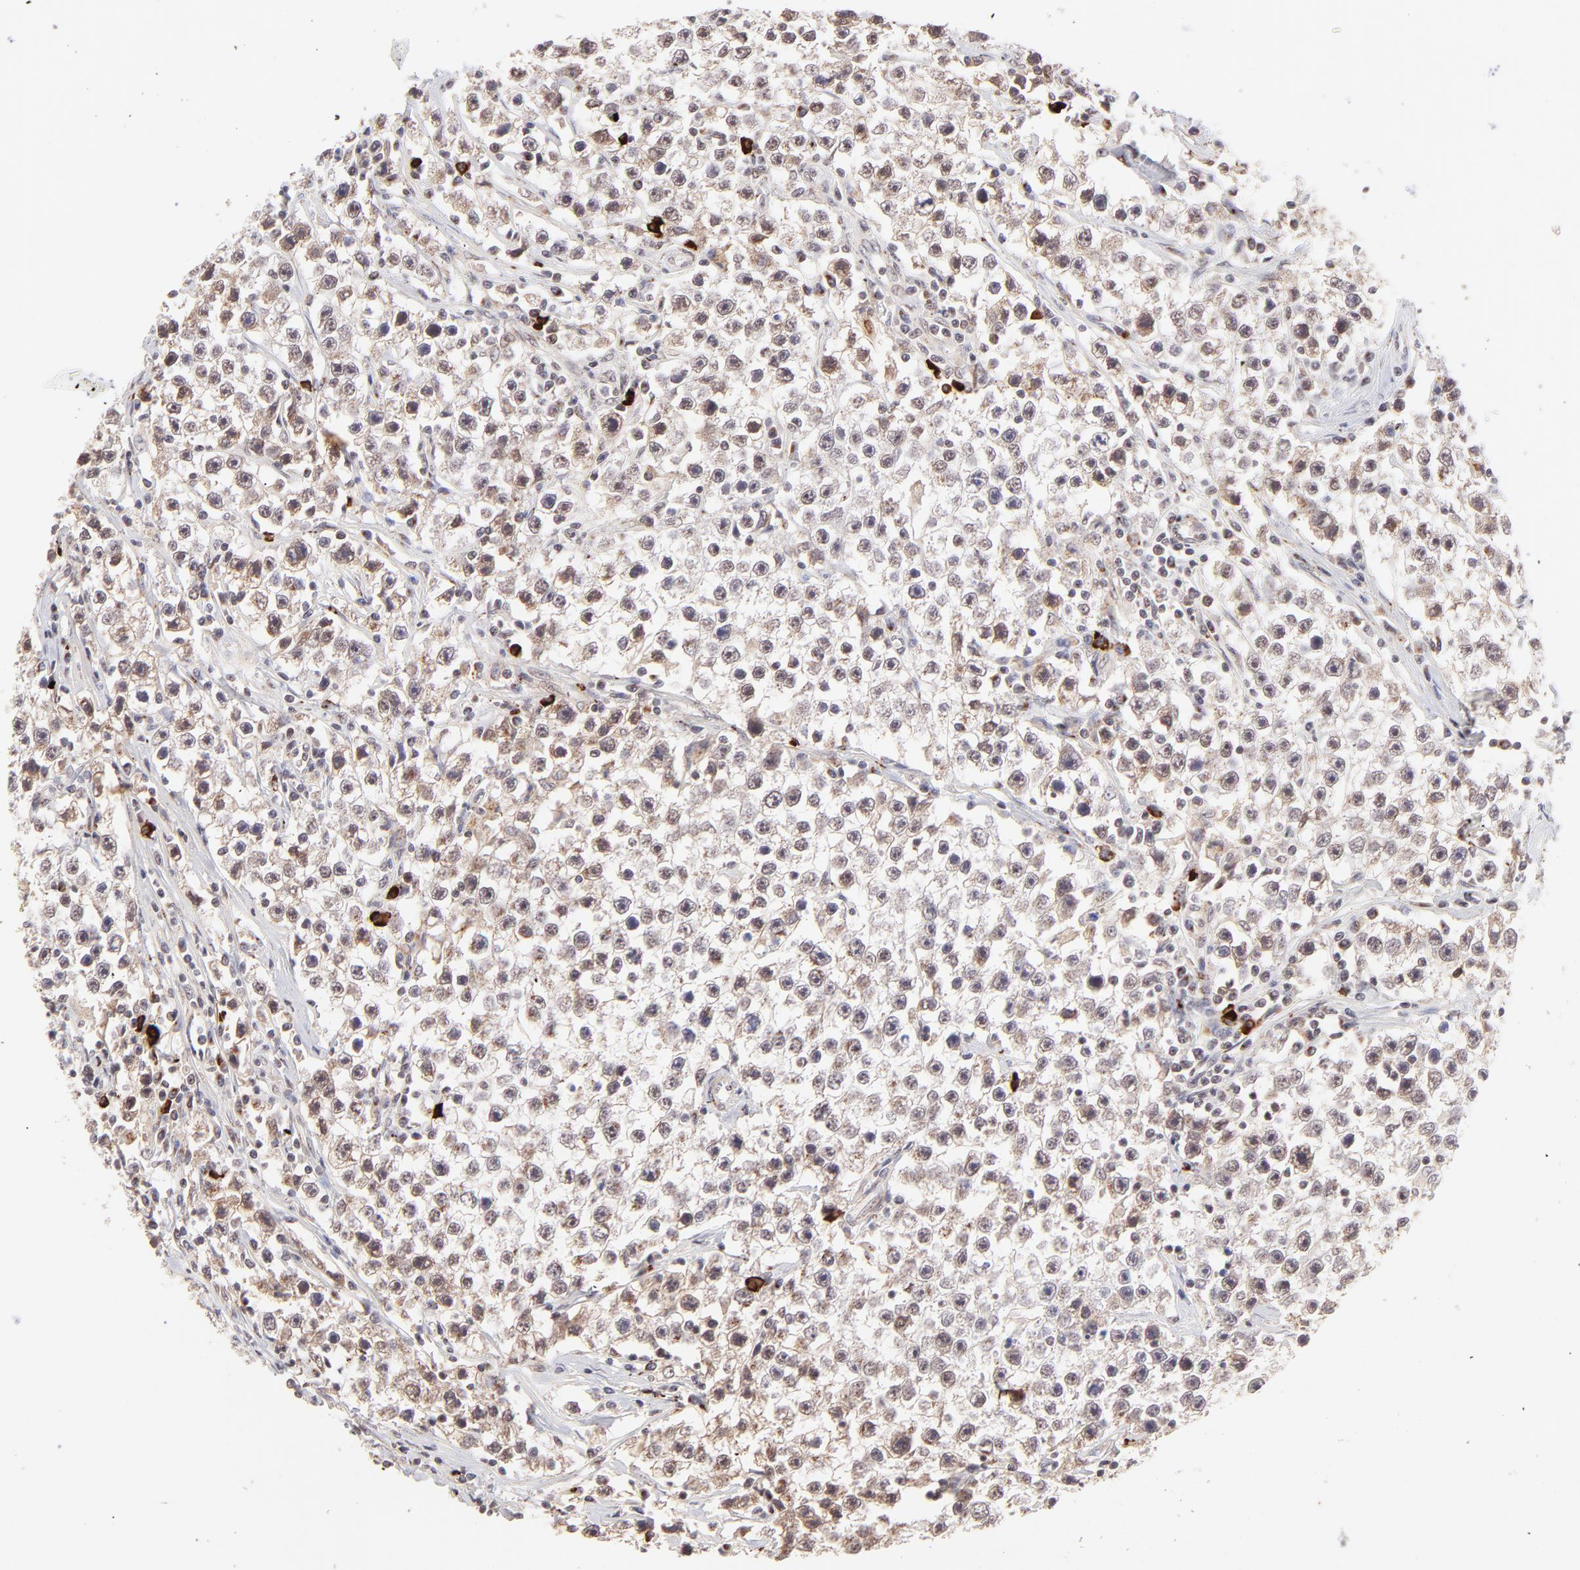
{"staining": {"intensity": "weak", "quantity": ">75%", "location": "cytoplasmic/membranous"}, "tissue": "testis cancer", "cell_type": "Tumor cells", "image_type": "cancer", "snomed": [{"axis": "morphology", "description": "Seminoma, NOS"}, {"axis": "topography", "description": "Testis"}], "caption": "Weak cytoplasmic/membranous protein expression is identified in approximately >75% of tumor cells in seminoma (testis). (Stains: DAB (3,3'-diaminobenzidine) in brown, nuclei in blue, Microscopy: brightfield microscopy at high magnification).", "gene": "MED12", "patient": {"sex": "male", "age": 35}}